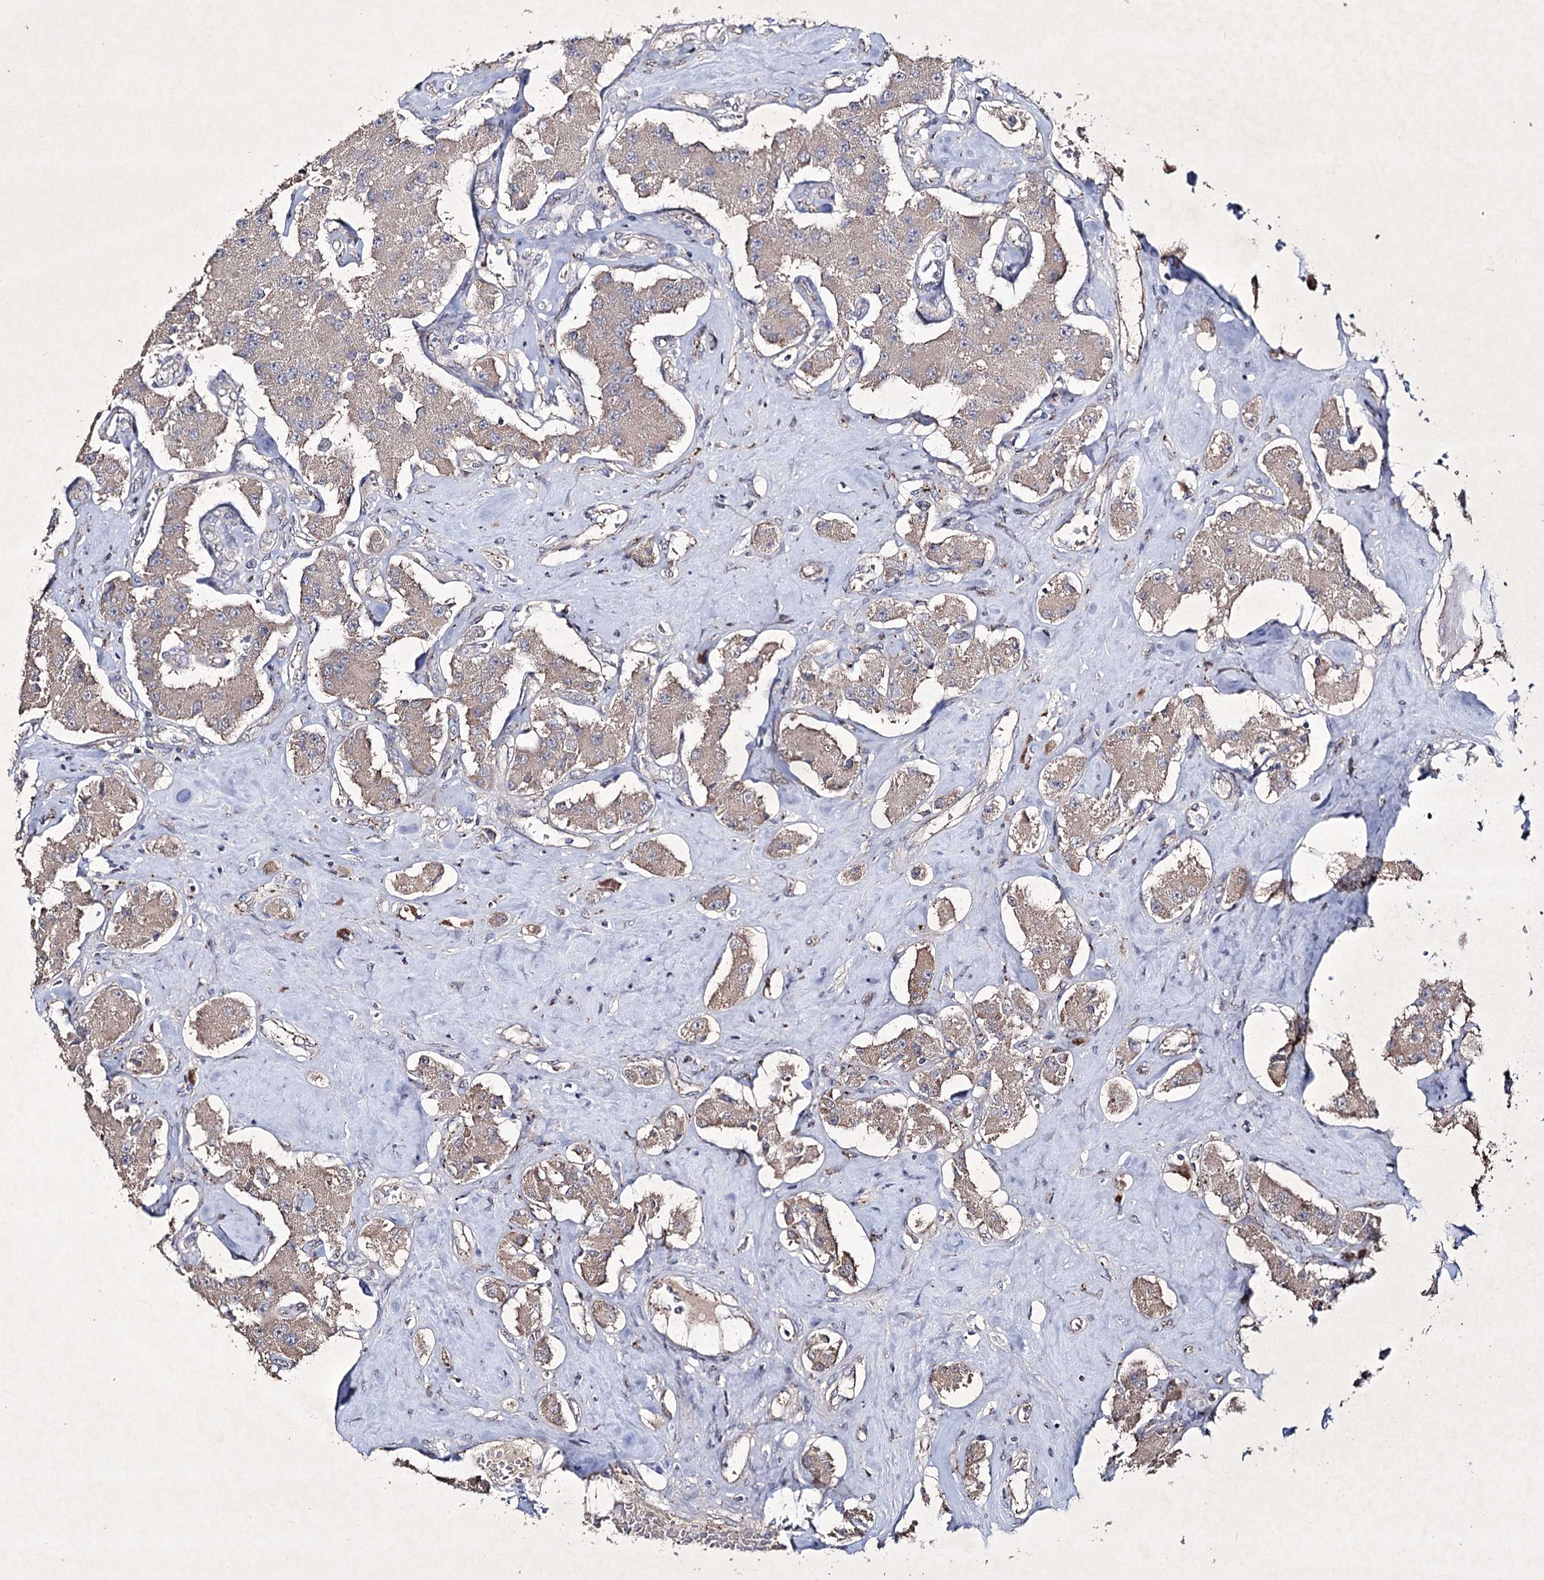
{"staining": {"intensity": "weak", "quantity": "25%-75%", "location": "cytoplasmic/membranous"}, "tissue": "carcinoid", "cell_type": "Tumor cells", "image_type": "cancer", "snomed": [{"axis": "morphology", "description": "Carcinoid, malignant, NOS"}, {"axis": "topography", "description": "Pancreas"}], "caption": "Weak cytoplasmic/membranous expression for a protein is appreciated in about 25%-75% of tumor cells of carcinoid using IHC.", "gene": "SEMA4G", "patient": {"sex": "male", "age": 41}}